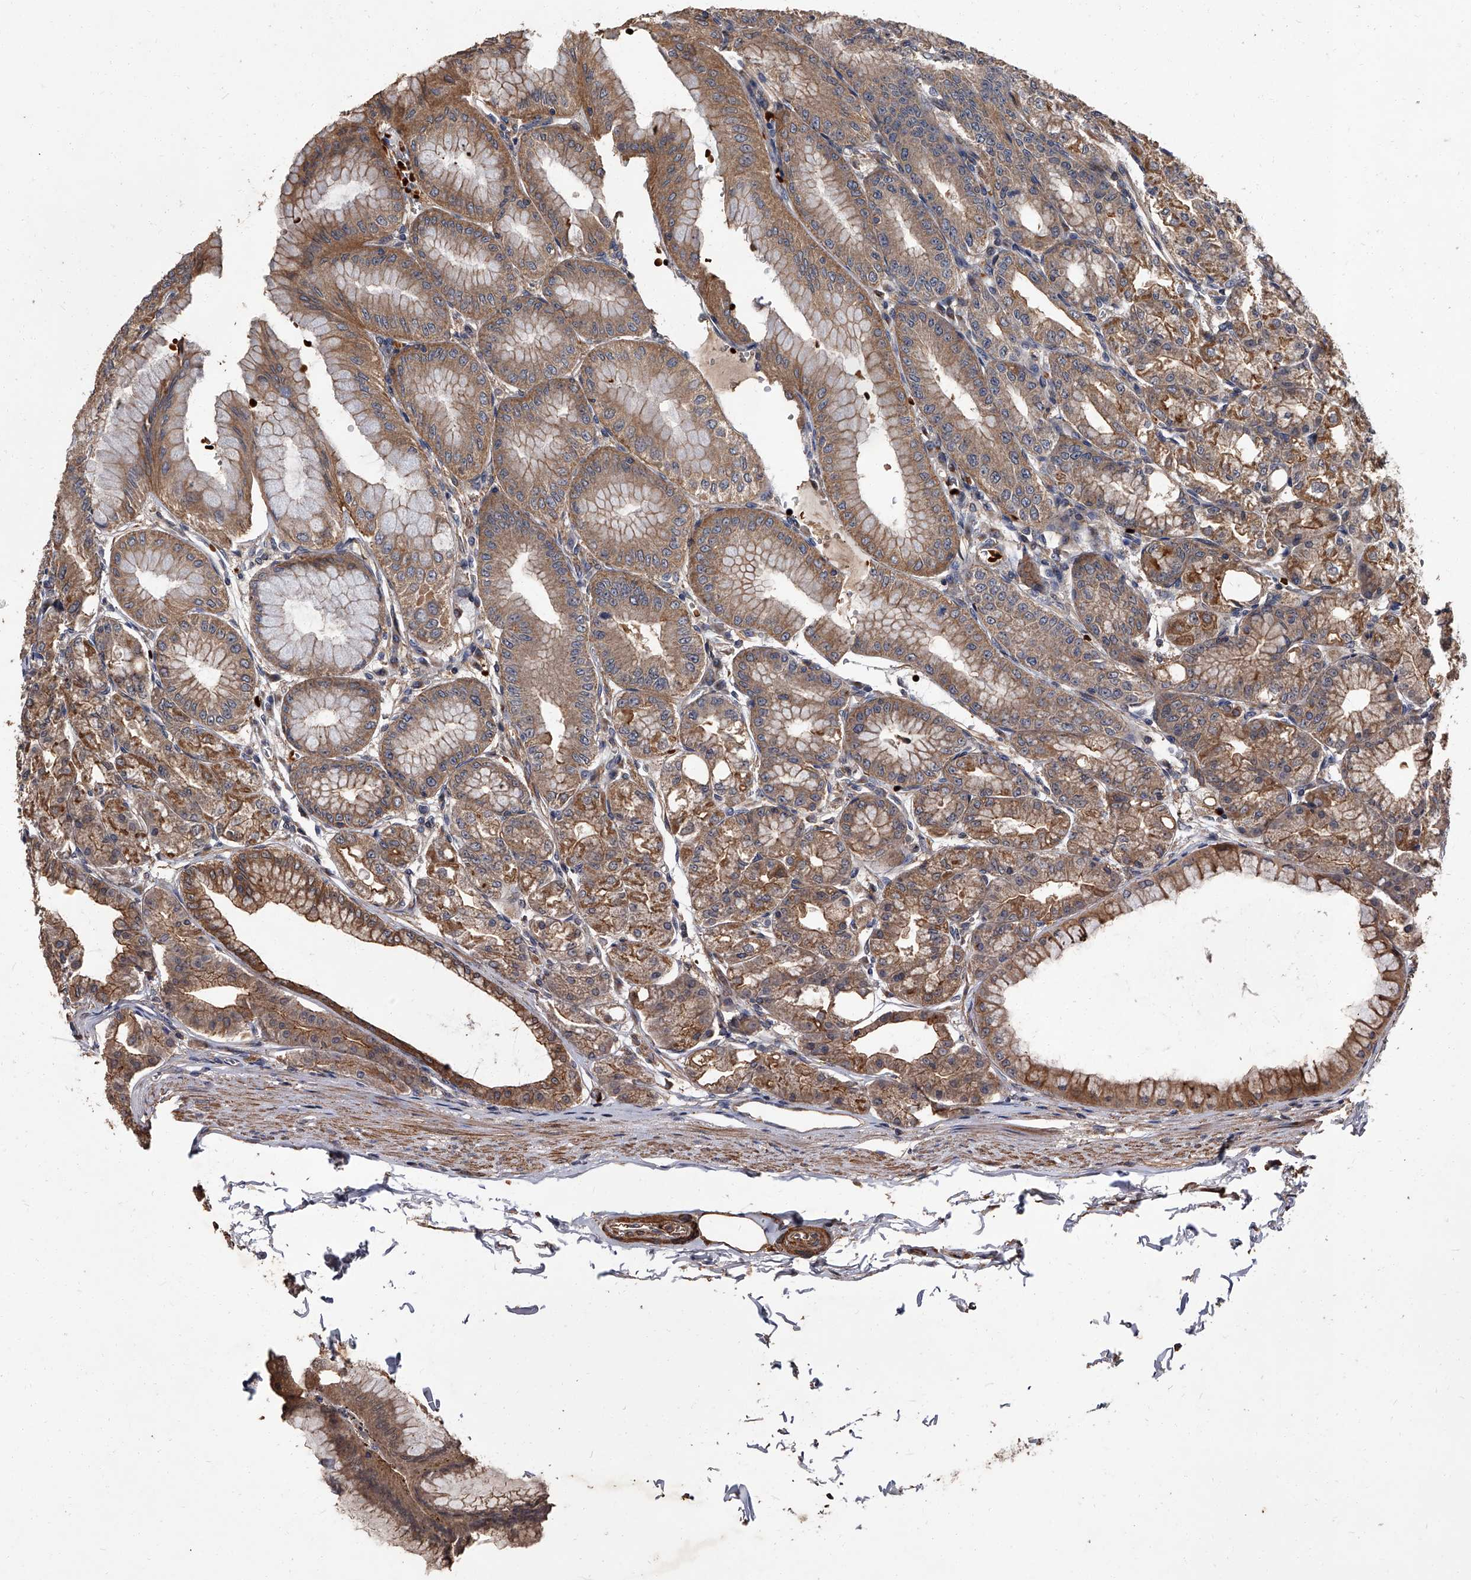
{"staining": {"intensity": "strong", "quantity": ">75%", "location": "cytoplasmic/membranous"}, "tissue": "stomach", "cell_type": "Glandular cells", "image_type": "normal", "snomed": [{"axis": "morphology", "description": "Normal tissue, NOS"}, {"axis": "topography", "description": "Stomach, lower"}], "caption": "An IHC histopathology image of benign tissue is shown. Protein staining in brown shows strong cytoplasmic/membranous positivity in stomach within glandular cells. The staining is performed using DAB brown chromogen to label protein expression. The nuclei are counter-stained blue using hematoxylin.", "gene": "STK36", "patient": {"sex": "male", "age": 71}}